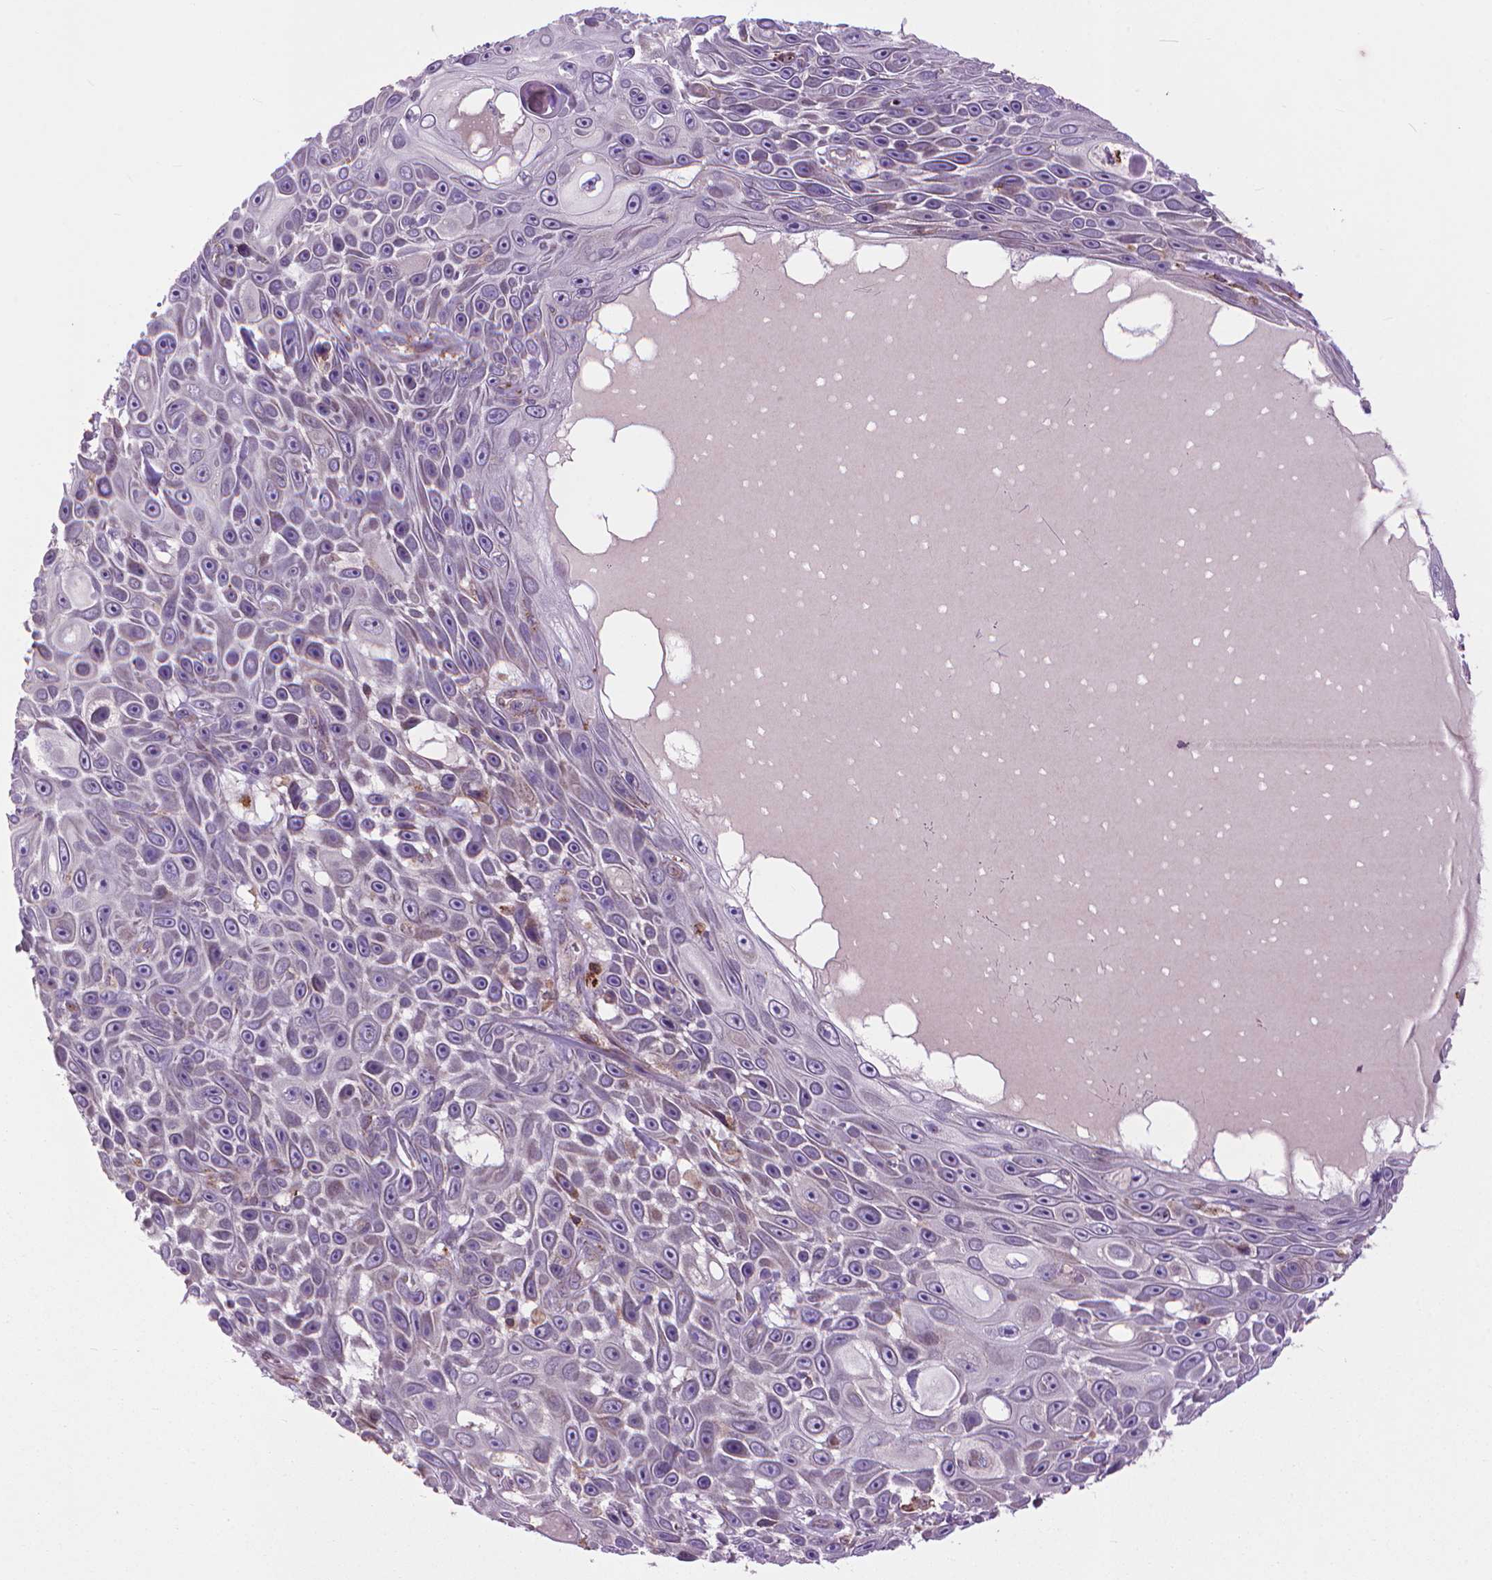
{"staining": {"intensity": "moderate", "quantity": "<25%", "location": "cytoplasmic/membranous"}, "tissue": "skin cancer", "cell_type": "Tumor cells", "image_type": "cancer", "snomed": [{"axis": "morphology", "description": "Squamous cell carcinoma, NOS"}, {"axis": "topography", "description": "Skin"}], "caption": "Skin squamous cell carcinoma stained with immunohistochemistry reveals moderate cytoplasmic/membranous positivity in about <25% of tumor cells.", "gene": "MYH14", "patient": {"sex": "male", "age": 82}}